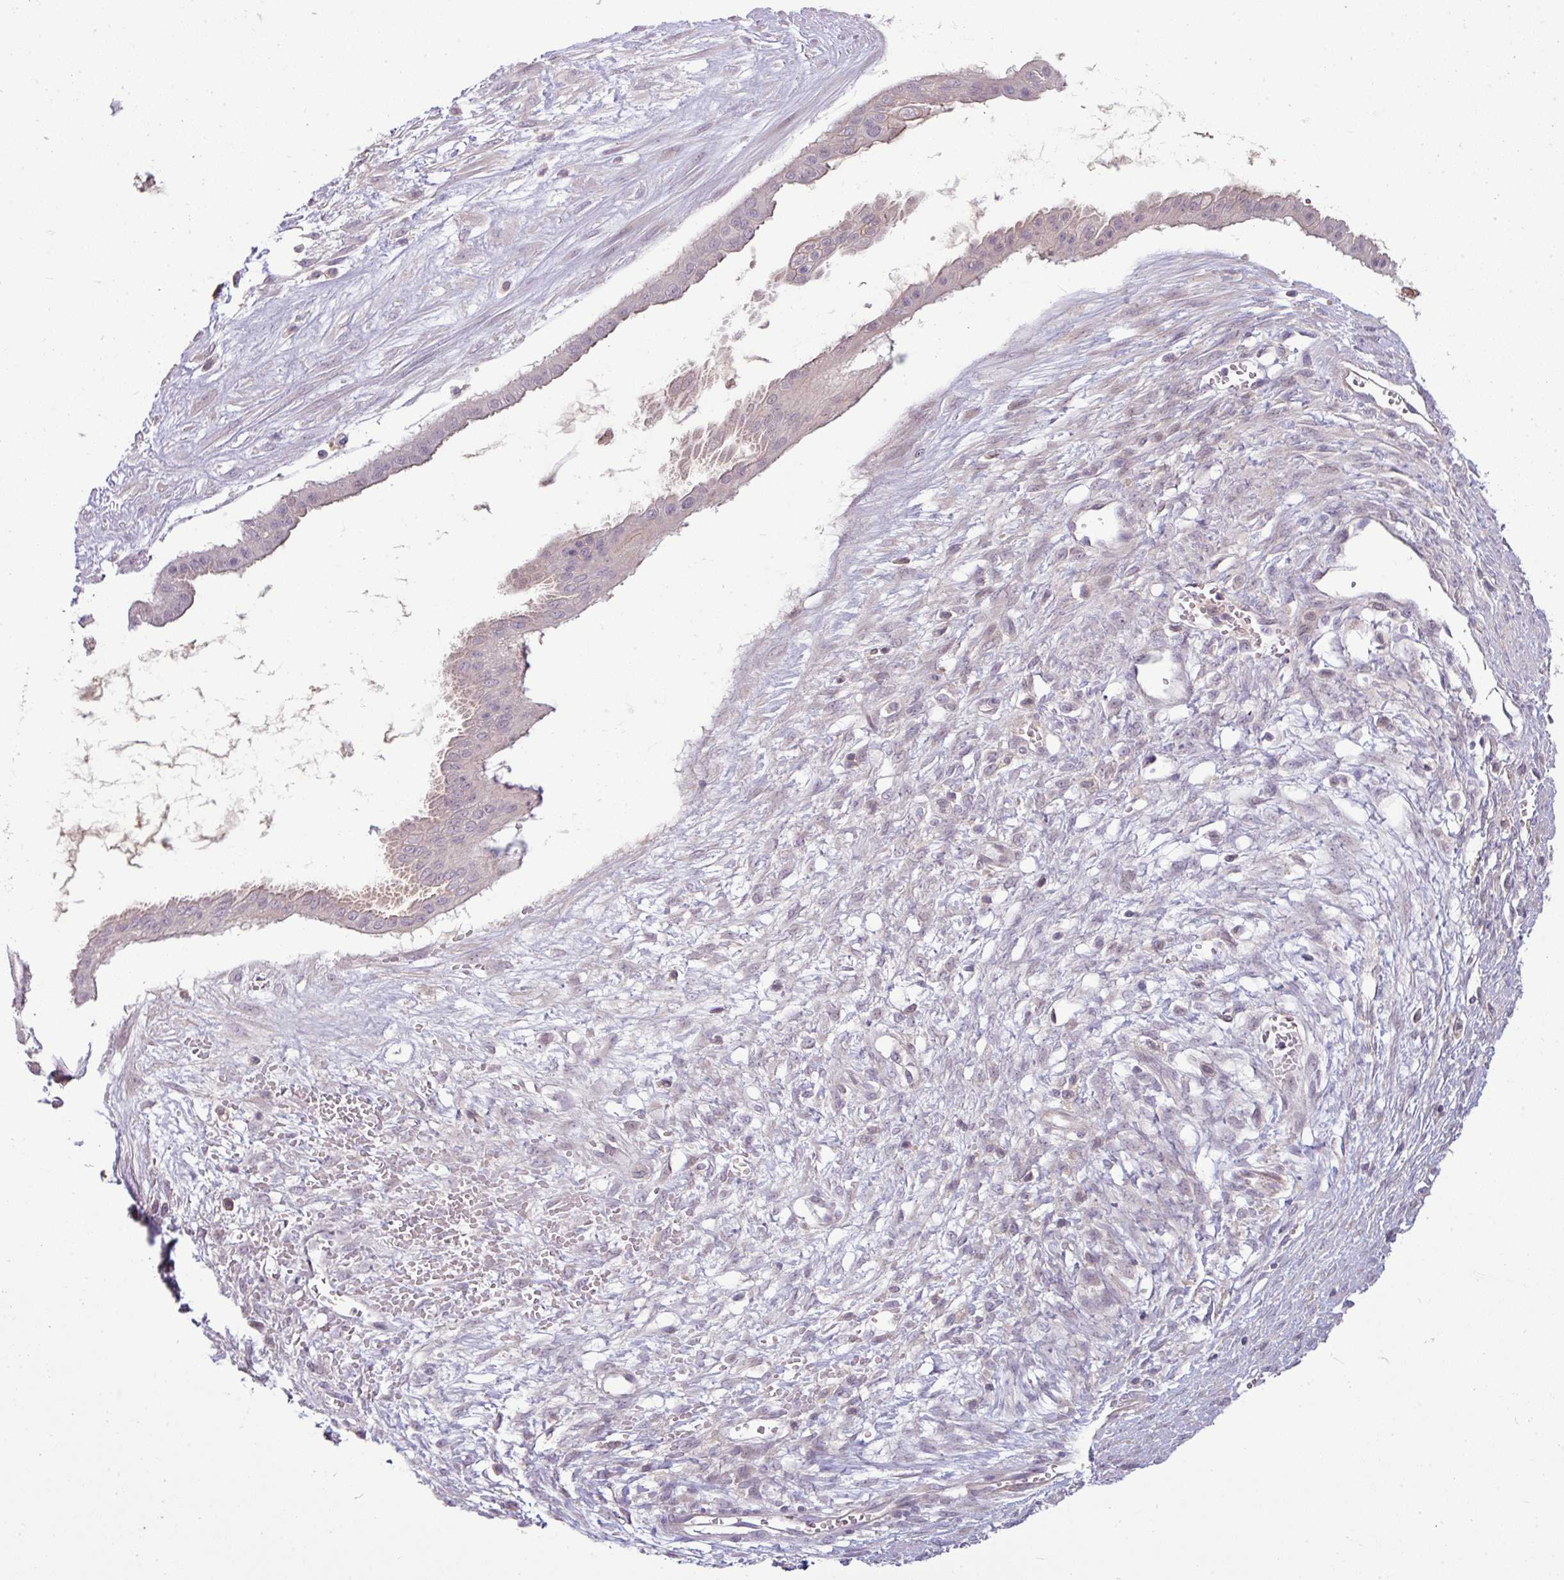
{"staining": {"intensity": "negative", "quantity": "none", "location": "none"}, "tissue": "ovarian cancer", "cell_type": "Tumor cells", "image_type": "cancer", "snomed": [{"axis": "morphology", "description": "Cystadenocarcinoma, mucinous, NOS"}, {"axis": "topography", "description": "Ovary"}], "caption": "Ovarian cancer (mucinous cystadenocarcinoma) was stained to show a protein in brown. There is no significant expression in tumor cells. The staining was performed using DAB (3,3'-diaminobenzidine) to visualize the protein expression in brown, while the nuclei were stained in blue with hematoxylin (Magnification: 20x).", "gene": "APOM", "patient": {"sex": "female", "age": 73}}